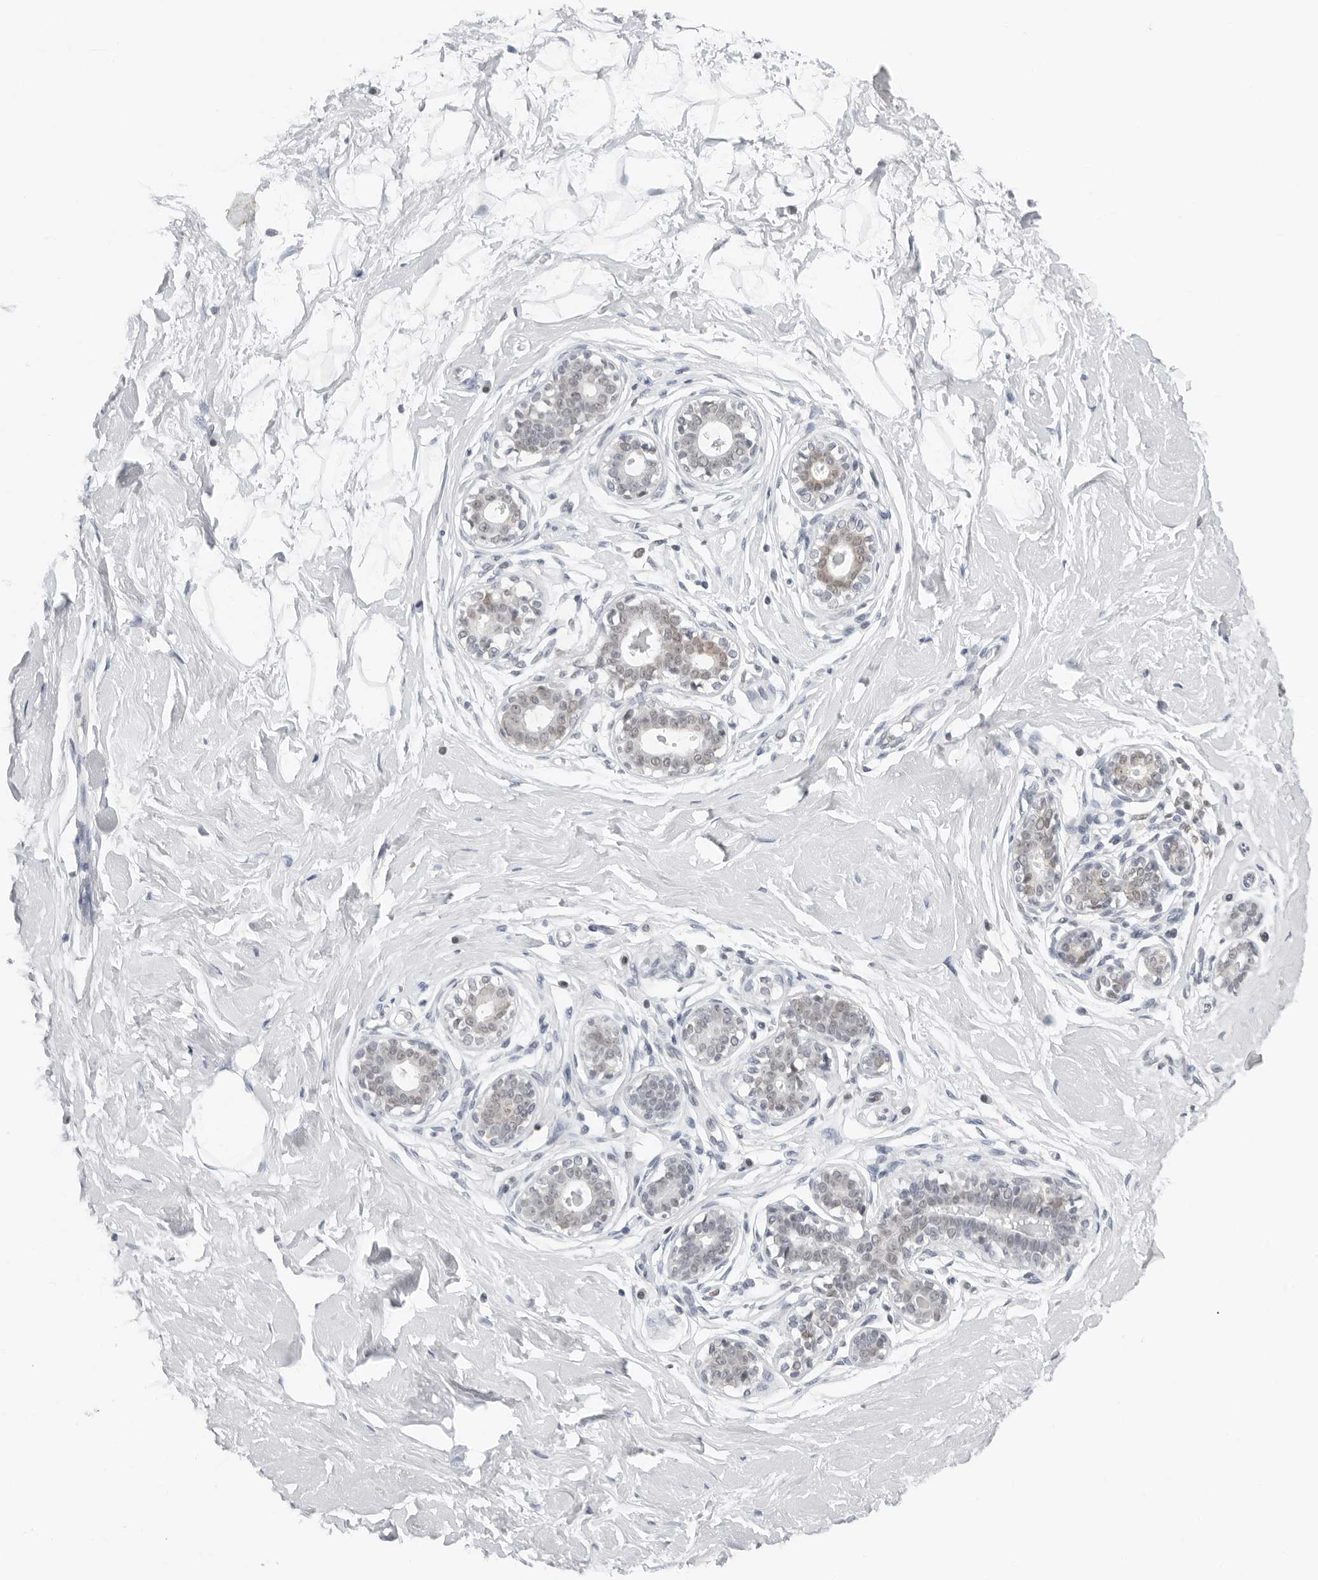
{"staining": {"intensity": "negative", "quantity": "none", "location": "none"}, "tissue": "breast", "cell_type": "Adipocytes", "image_type": "normal", "snomed": [{"axis": "morphology", "description": "Normal tissue, NOS"}, {"axis": "morphology", "description": "Adenoma, NOS"}, {"axis": "topography", "description": "Breast"}], "caption": "DAB immunohistochemical staining of normal human breast exhibits no significant expression in adipocytes. (Immunohistochemistry, brightfield microscopy, high magnification).", "gene": "FLG2", "patient": {"sex": "female", "age": 23}}